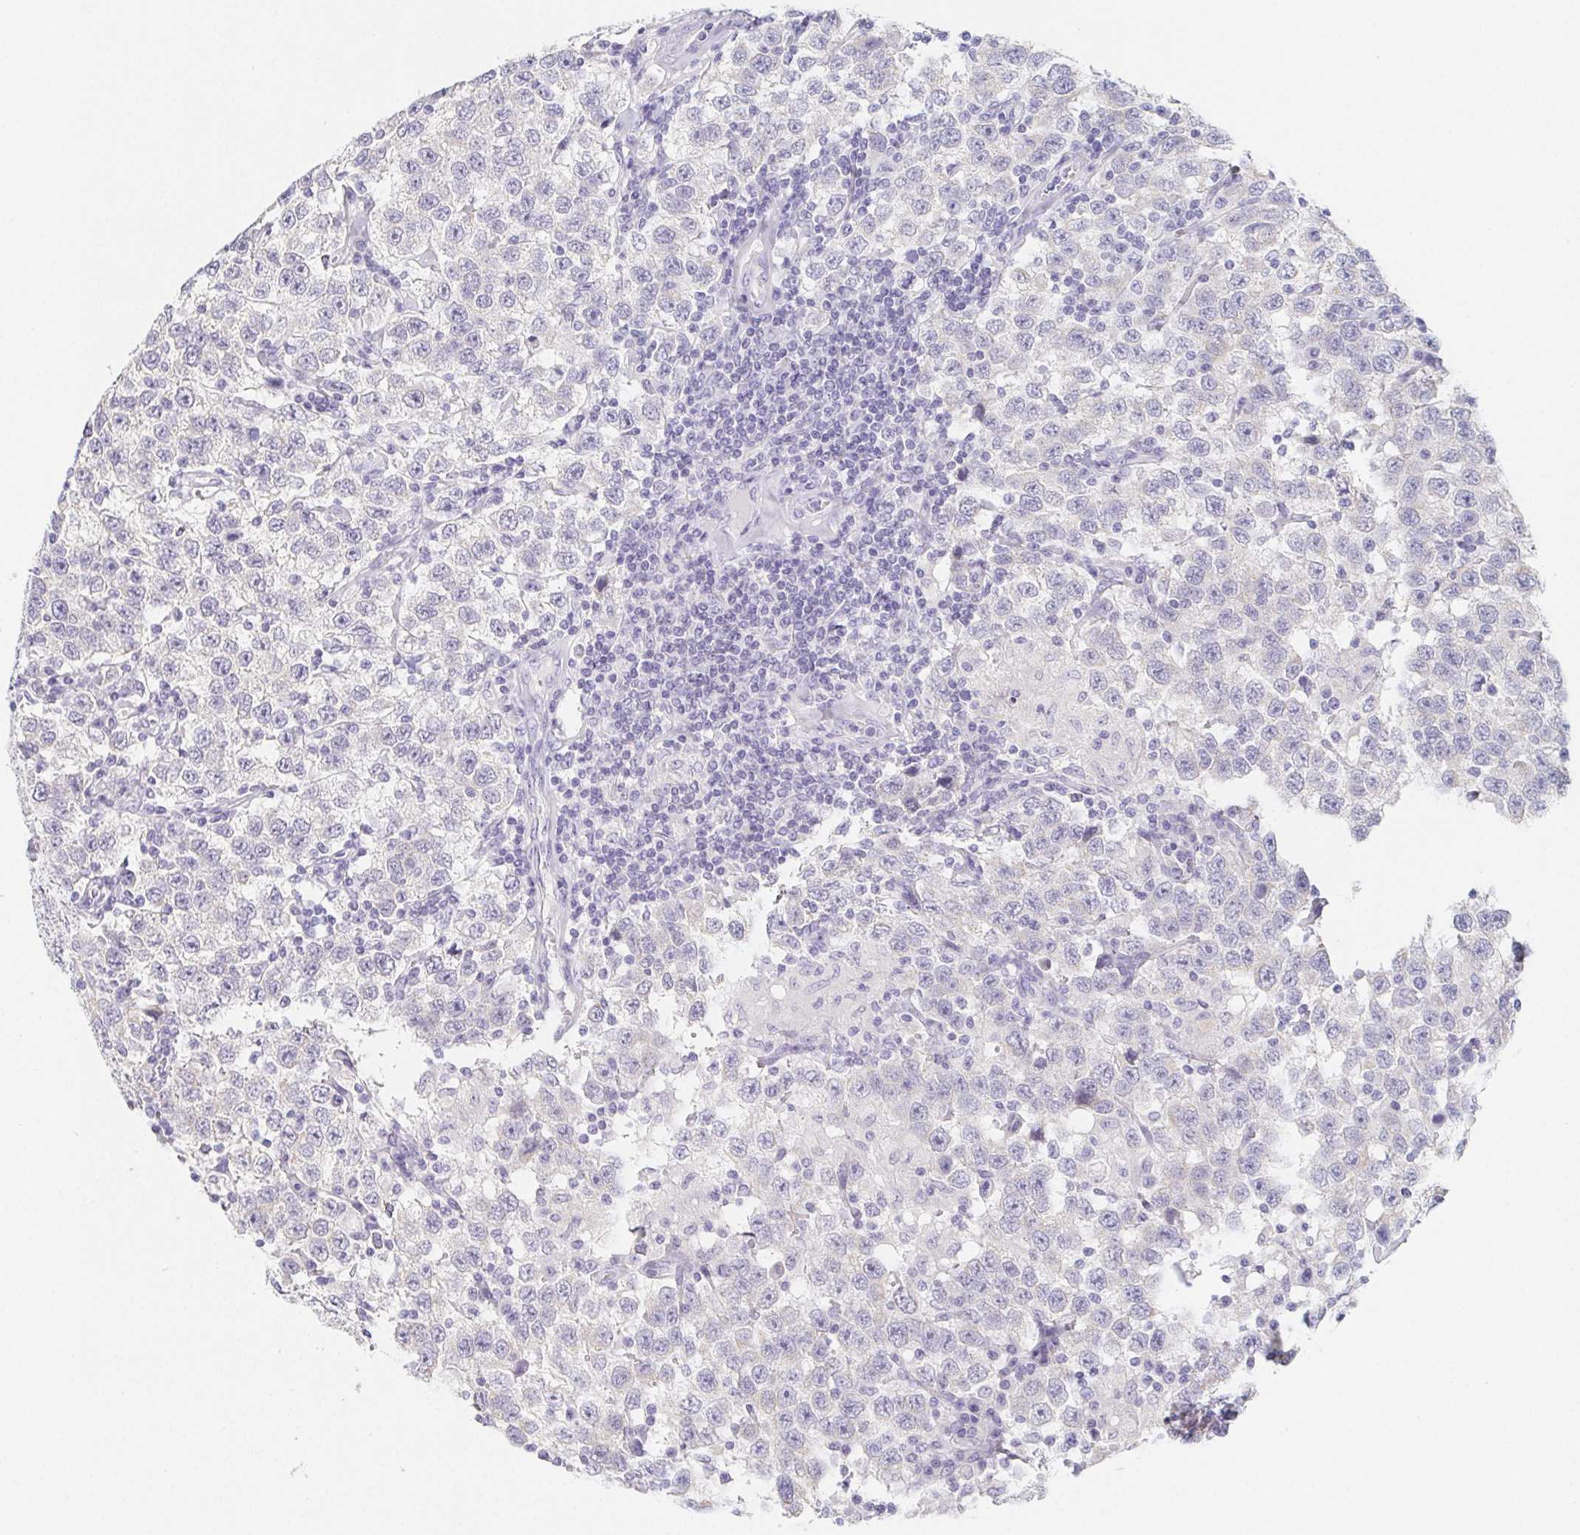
{"staining": {"intensity": "negative", "quantity": "none", "location": "none"}, "tissue": "testis cancer", "cell_type": "Tumor cells", "image_type": "cancer", "snomed": [{"axis": "morphology", "description": "Seminoma, NOS"}, {"axis": "topography", "description": "Testis"}], "caption": "High power microscopy histopathology image of an IHC micrograph of seminoma (testis), revealing no significant positivity in tumor cells.", "gene": "GLIPR1L1", "patient": {"sex": "male", "age": 41}}